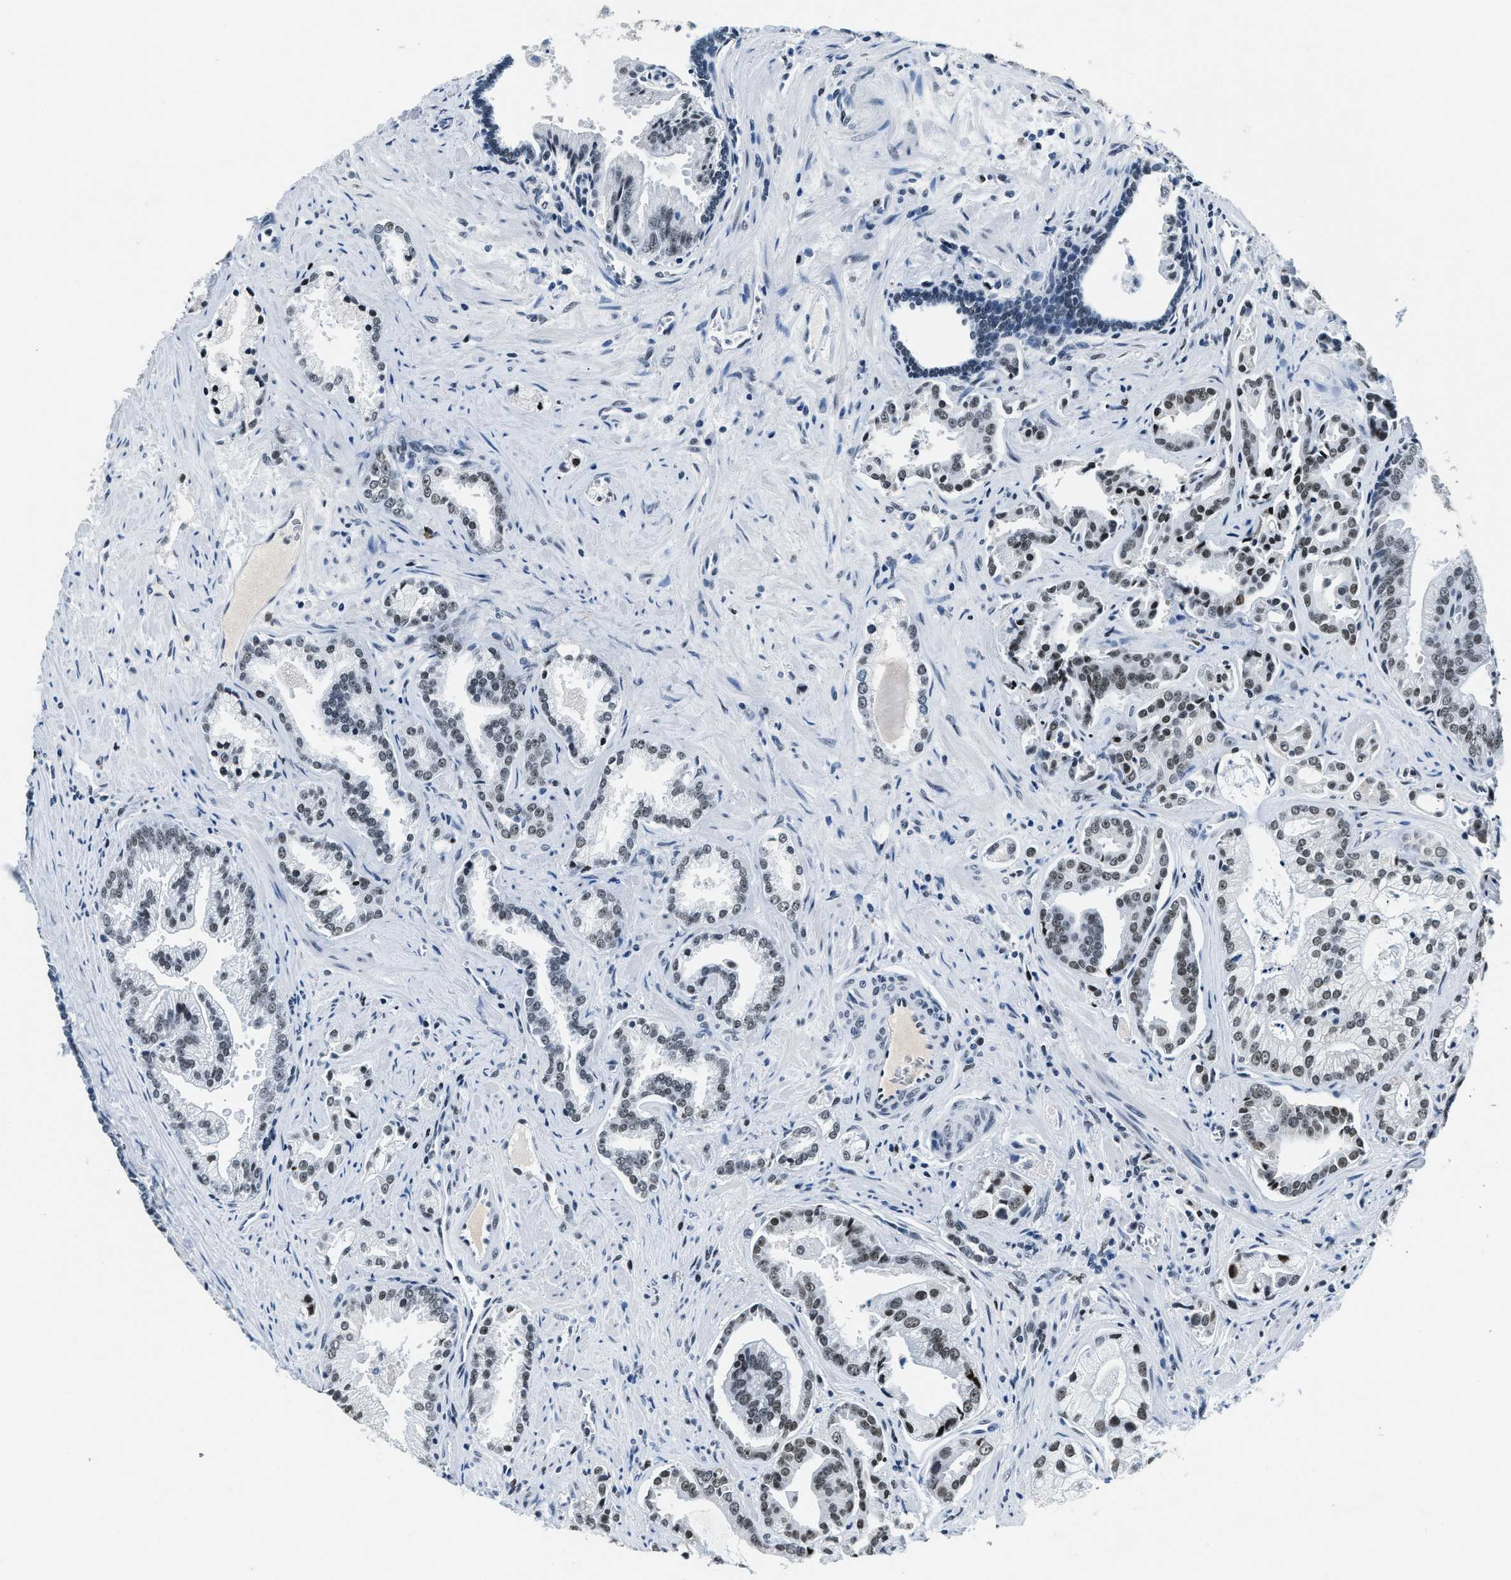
{"staining": {"intensity": "weak", "quantity": "<25%", "location": "nuclear"}, "tissue": "prostate cancer", "cell_type": "Tumor cells", "image_type": "cancer", "snomed": [{"axis": "morphology", "description": "Adenocarcinoma, High grade"}, {"axis": "topography", "description": "Prostate"}], "caption": "Prostate cancer (adenocarcinoma (high-grade)) was stained to show a protein in brown. There is no significant expression in tumor cells.", "gene": "TOP1", "patient": {"sex": "male", "age": 67}}